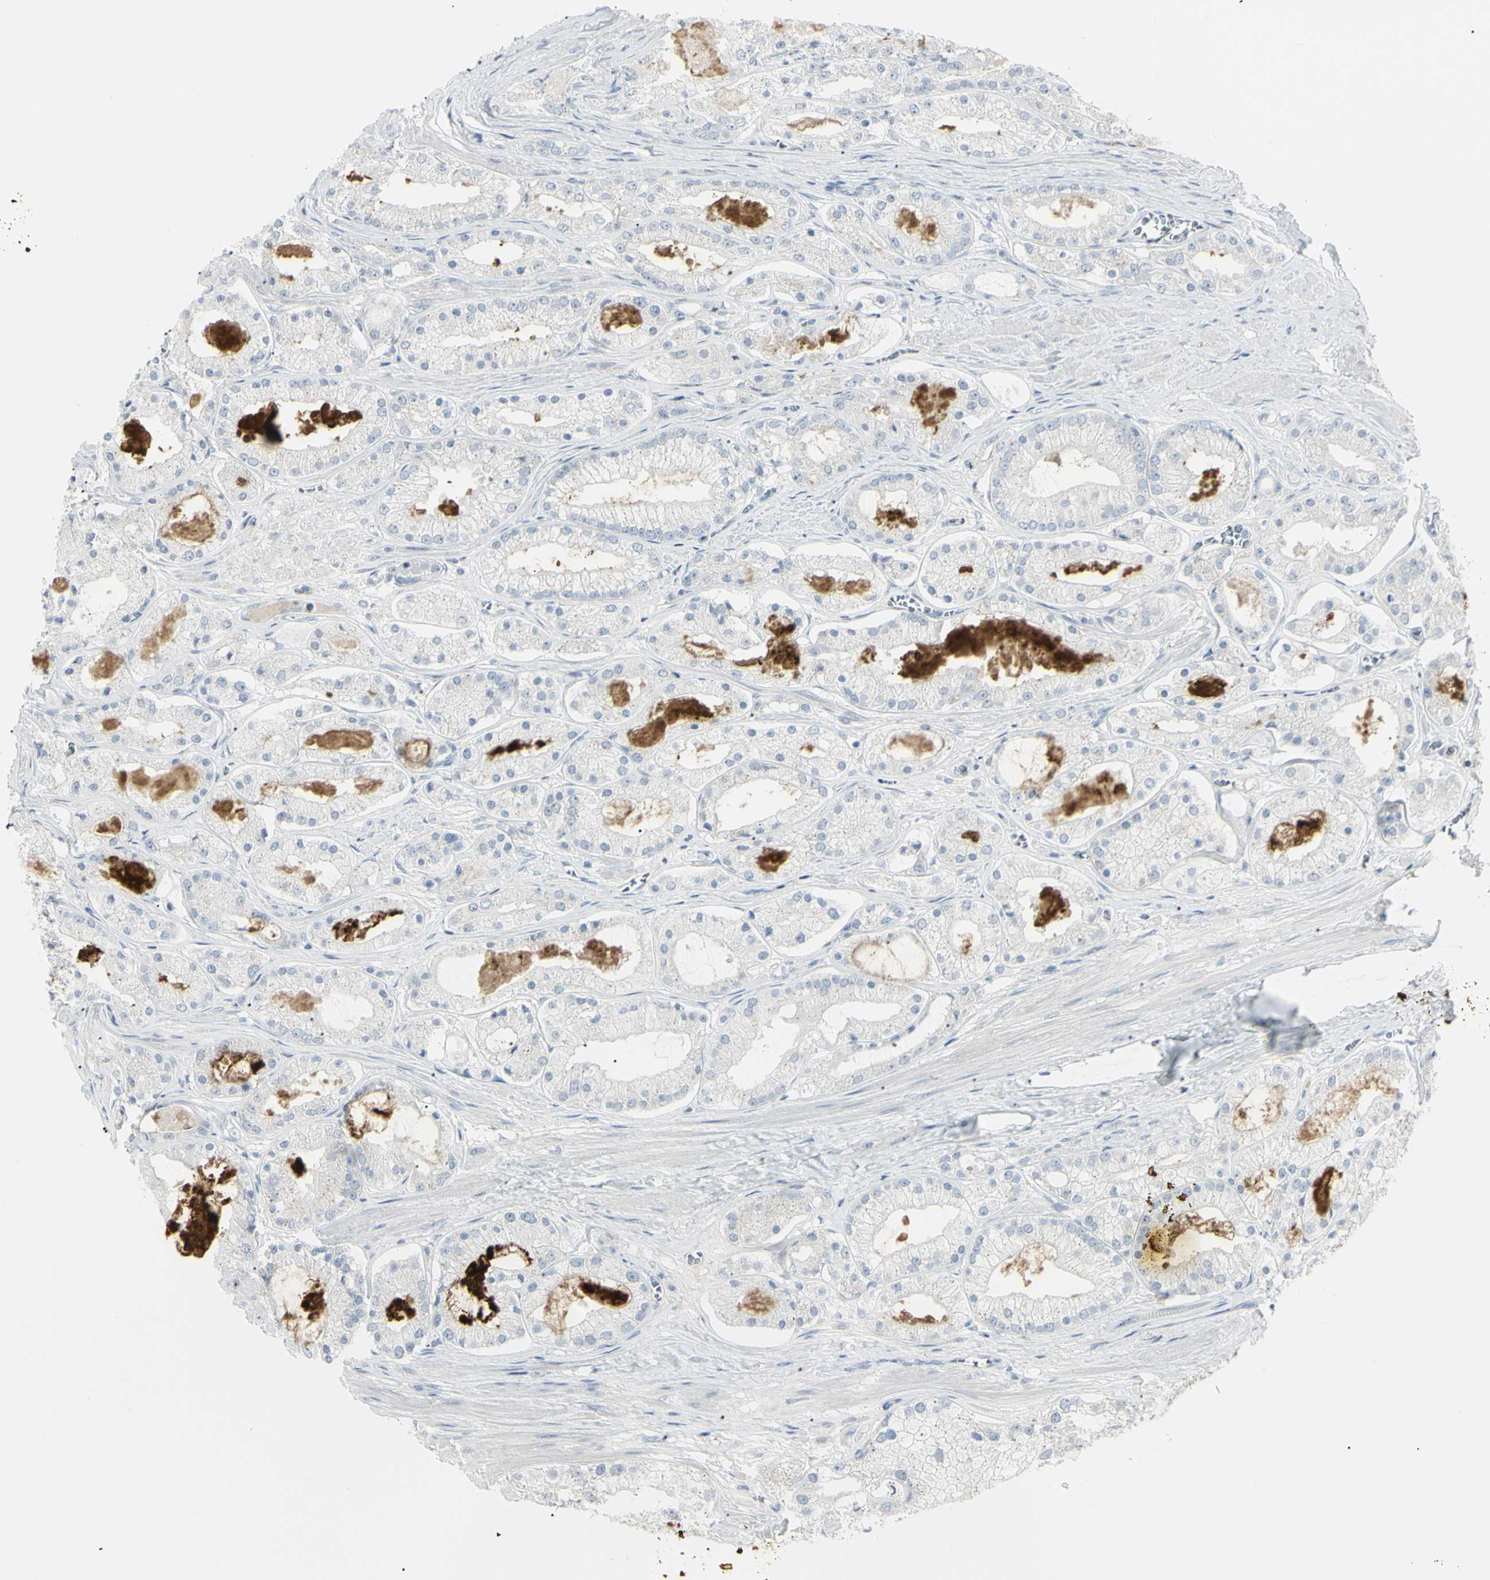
{"staining": {"intensity": "negative", "quantity": "none", "location": "none"}, "tissue": "prostate cancer", "cell_type": "Tumor cells", "image_type": "cancer", "snomed": [{"axis": "morphology", "description": "Adenocarcinoma, High grade"}, {"axis": "topography", "description": "Prostate"}], "caption": "DAB (3,3'-diaminobenzidine) immunohistochemical staining of prostate cancer (high-grade adenocarcinoma) reveals no significant expression in tumor cells.", "gene": "PIP", "patient": {"sex": "male", "age": 66}}